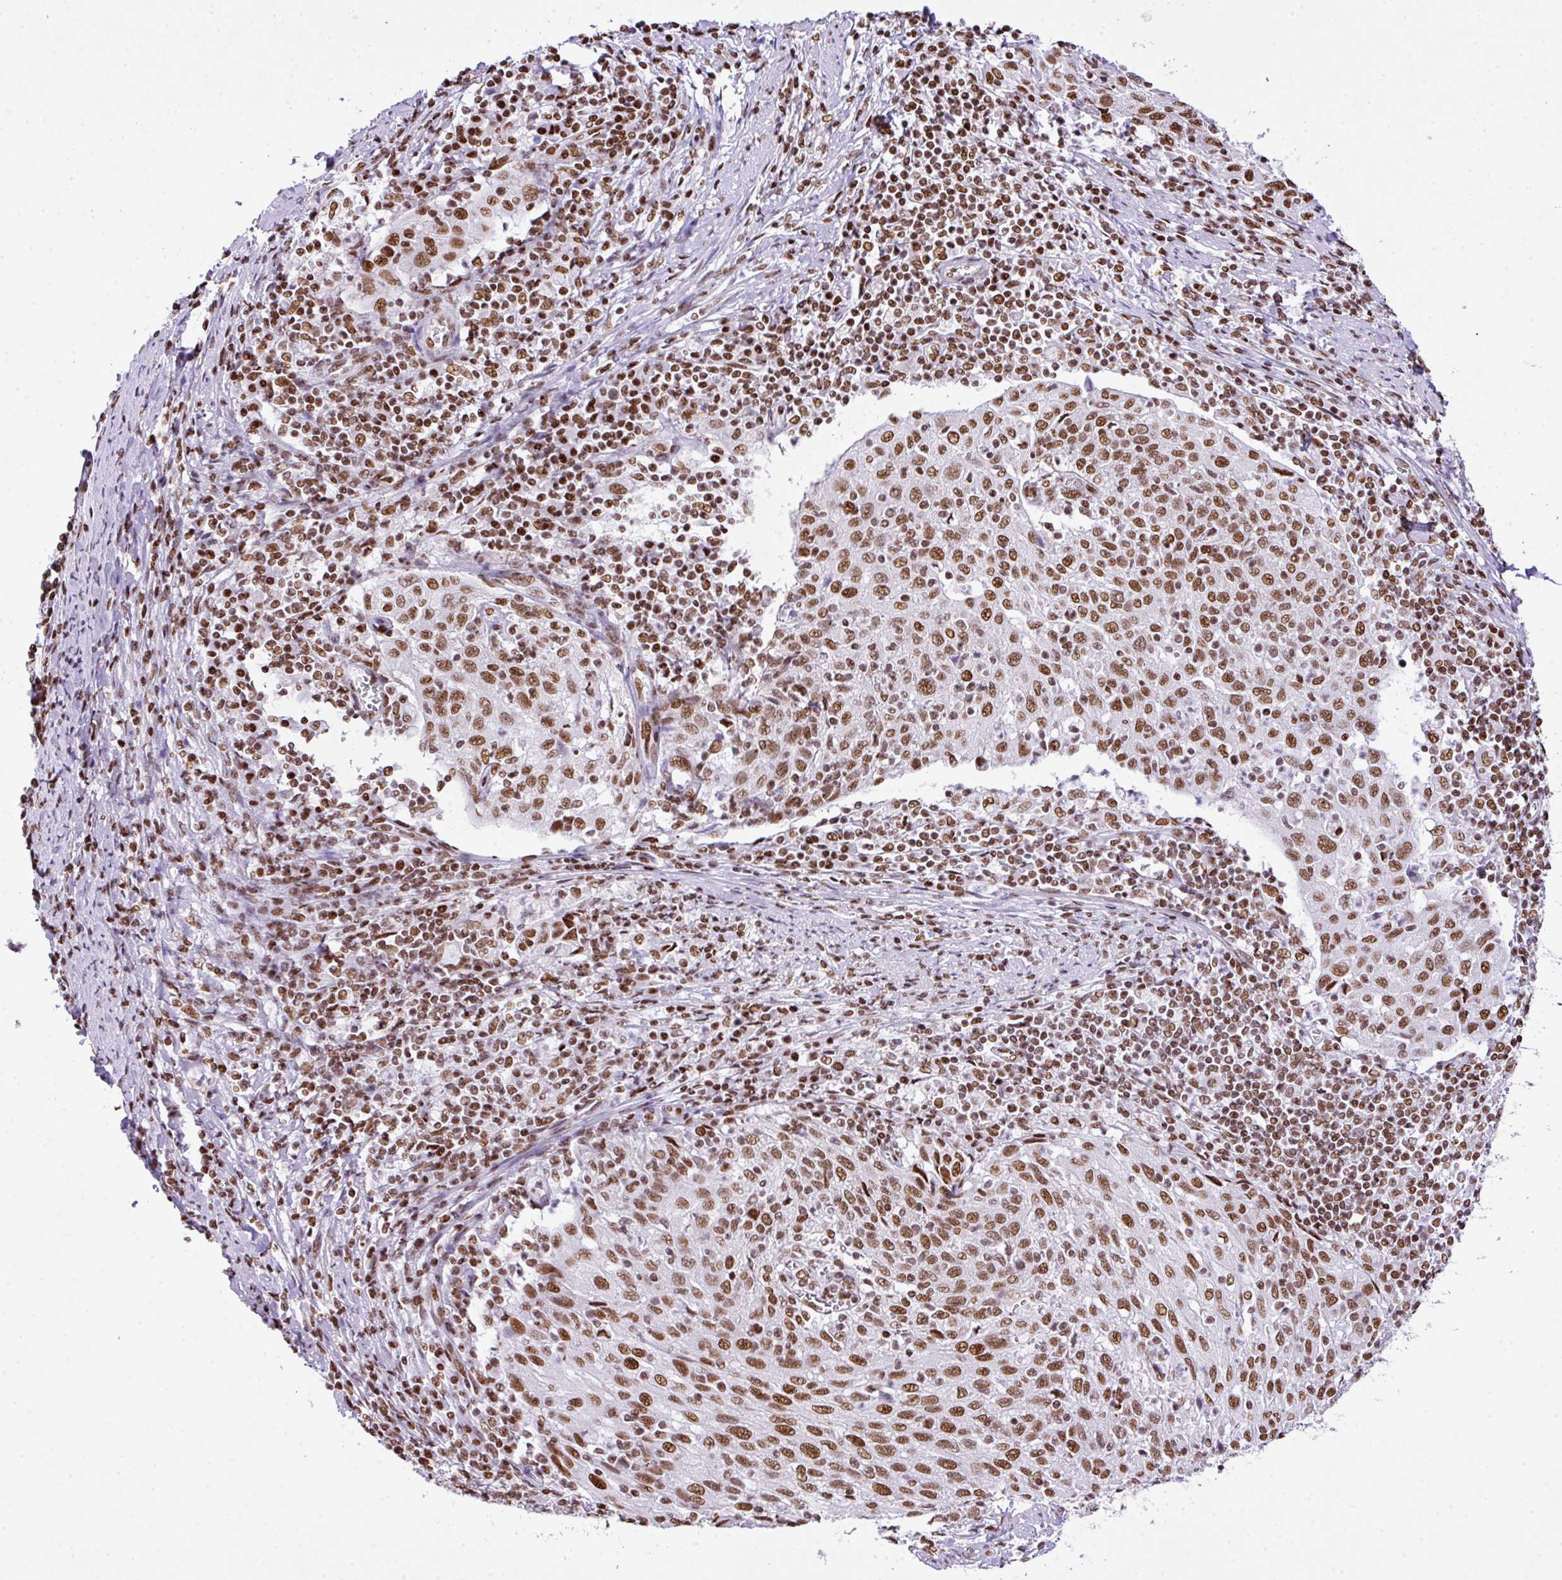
{"staining": {"intensity": "moderate", "quantity": ">75%", "location": "nuclear"}, "tissue": "cervical cancer", "cell_type": "Tumor cells", "image_type": "cancer", "snomed": [{"axis": "morphology", "description": "Squamous cell carcinoma, NOS"}, {"axis": "topography", "description": "Cervix"}], "caption": "Protein positivity by IHC exhibits moderate nuclear staining in about >75% of tumor cells in cervical cancer (squamous cell carcinoma).", "gene": "RARG", "patient": {"sex": "female", "age": 52}}